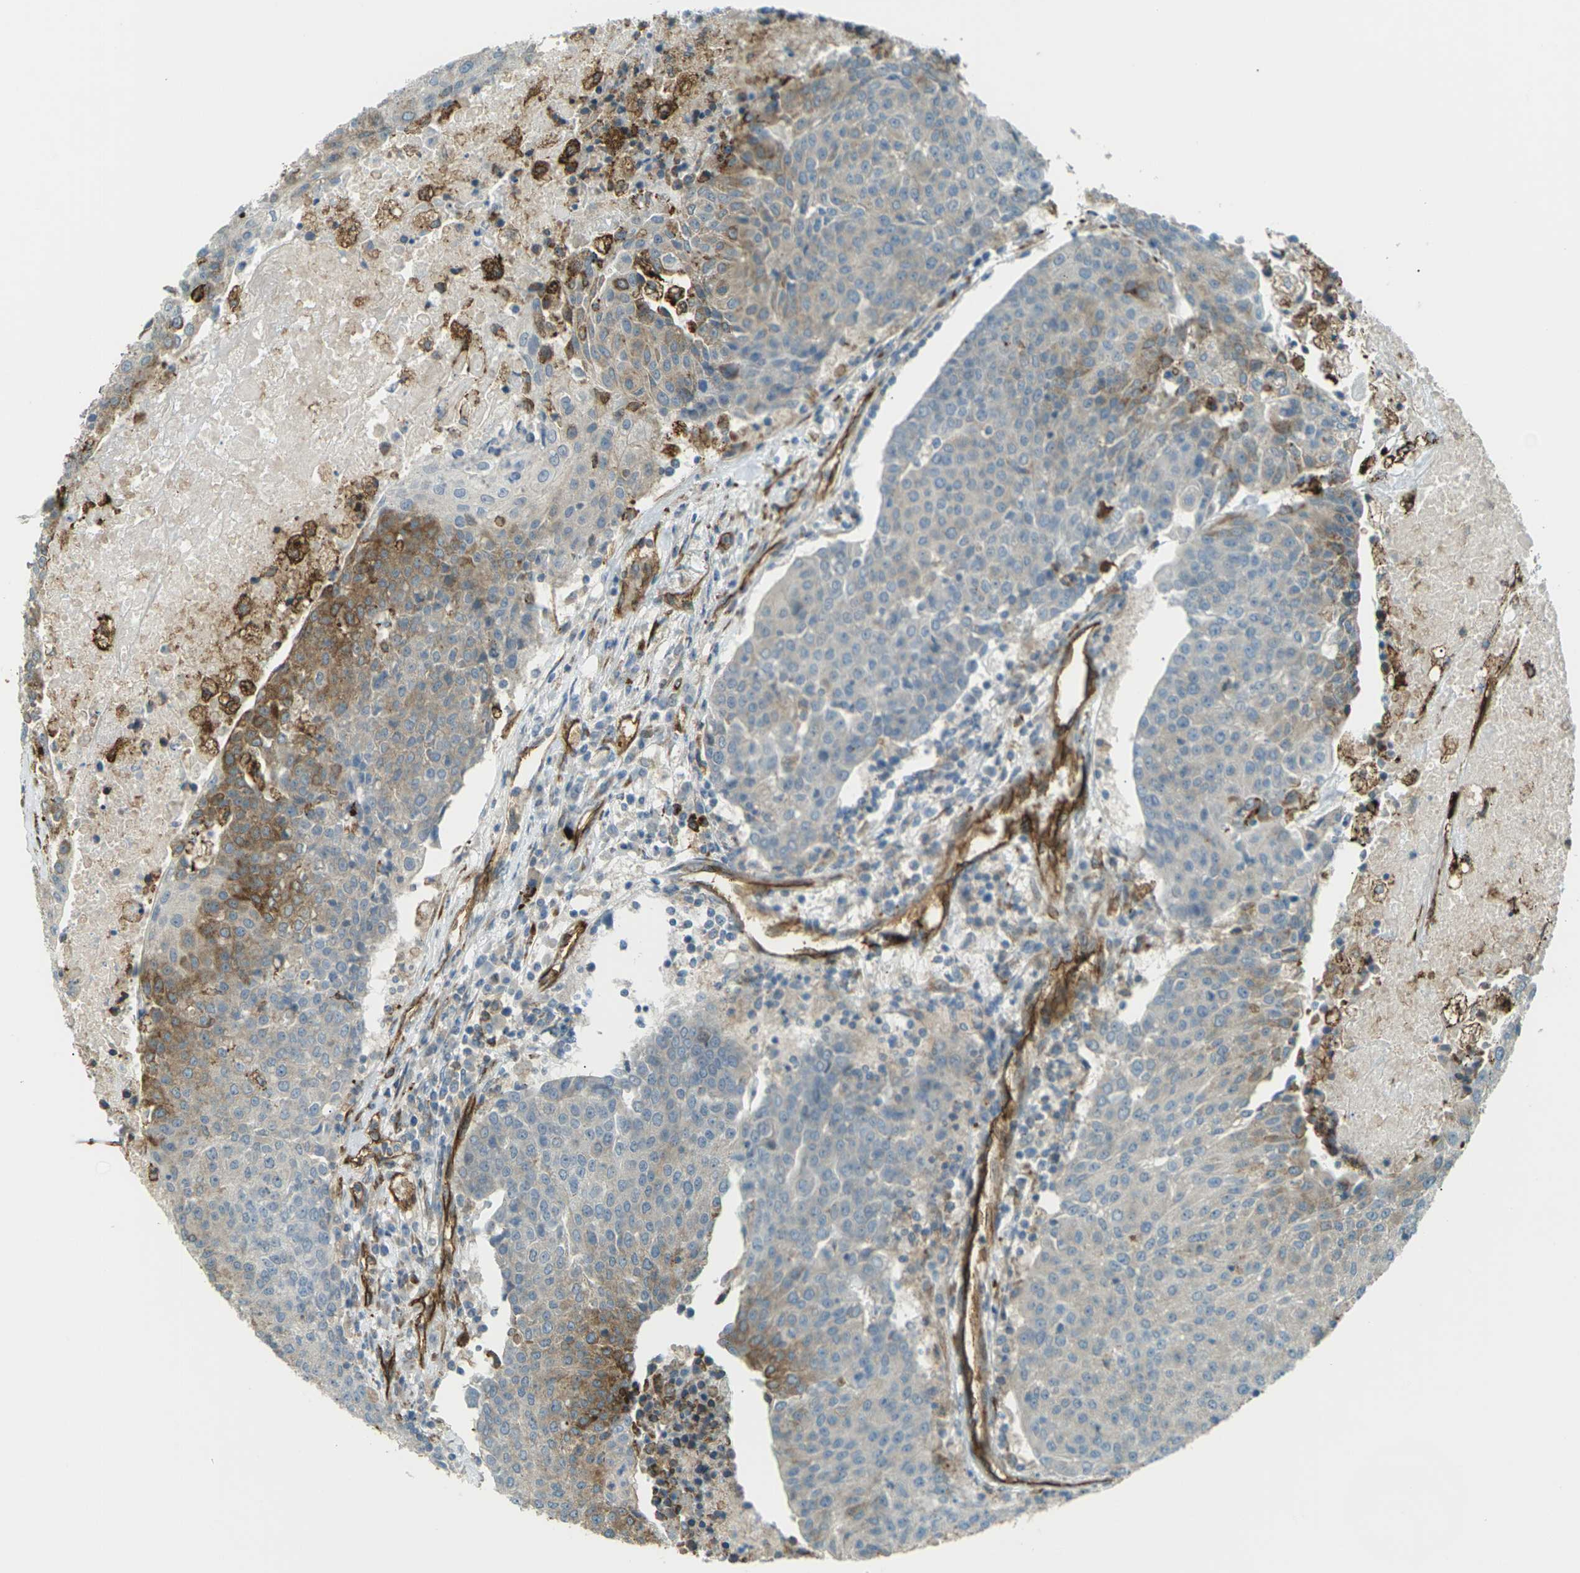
{"staining": {"intensity": "moderate", "quantity": "<25%", "location": "cytoplasmic/membranous"}, "tissue": "urothelial cancer", "cell_type": "Tumor cells", "image_type": "cancer", "snomed": [{"axis": "morphology", "description": "Urothelial carcinoma, High grade"}, {"axis": "topography", "description": "Urinary bladder"}], "caption": "High-grade urothelial carcinoma stained with DAB (3,3'-diaminobenzidine) immunohistochemistry (IHC) reveals low levels of moderate cytoplasmic/membranous expression in approximately <25% of tumor cells. Ihc stains the protein in brown and the nuclei are stained blue.", "gene": "S1PR1", "patient": {"sex": "female", "age": 85}}